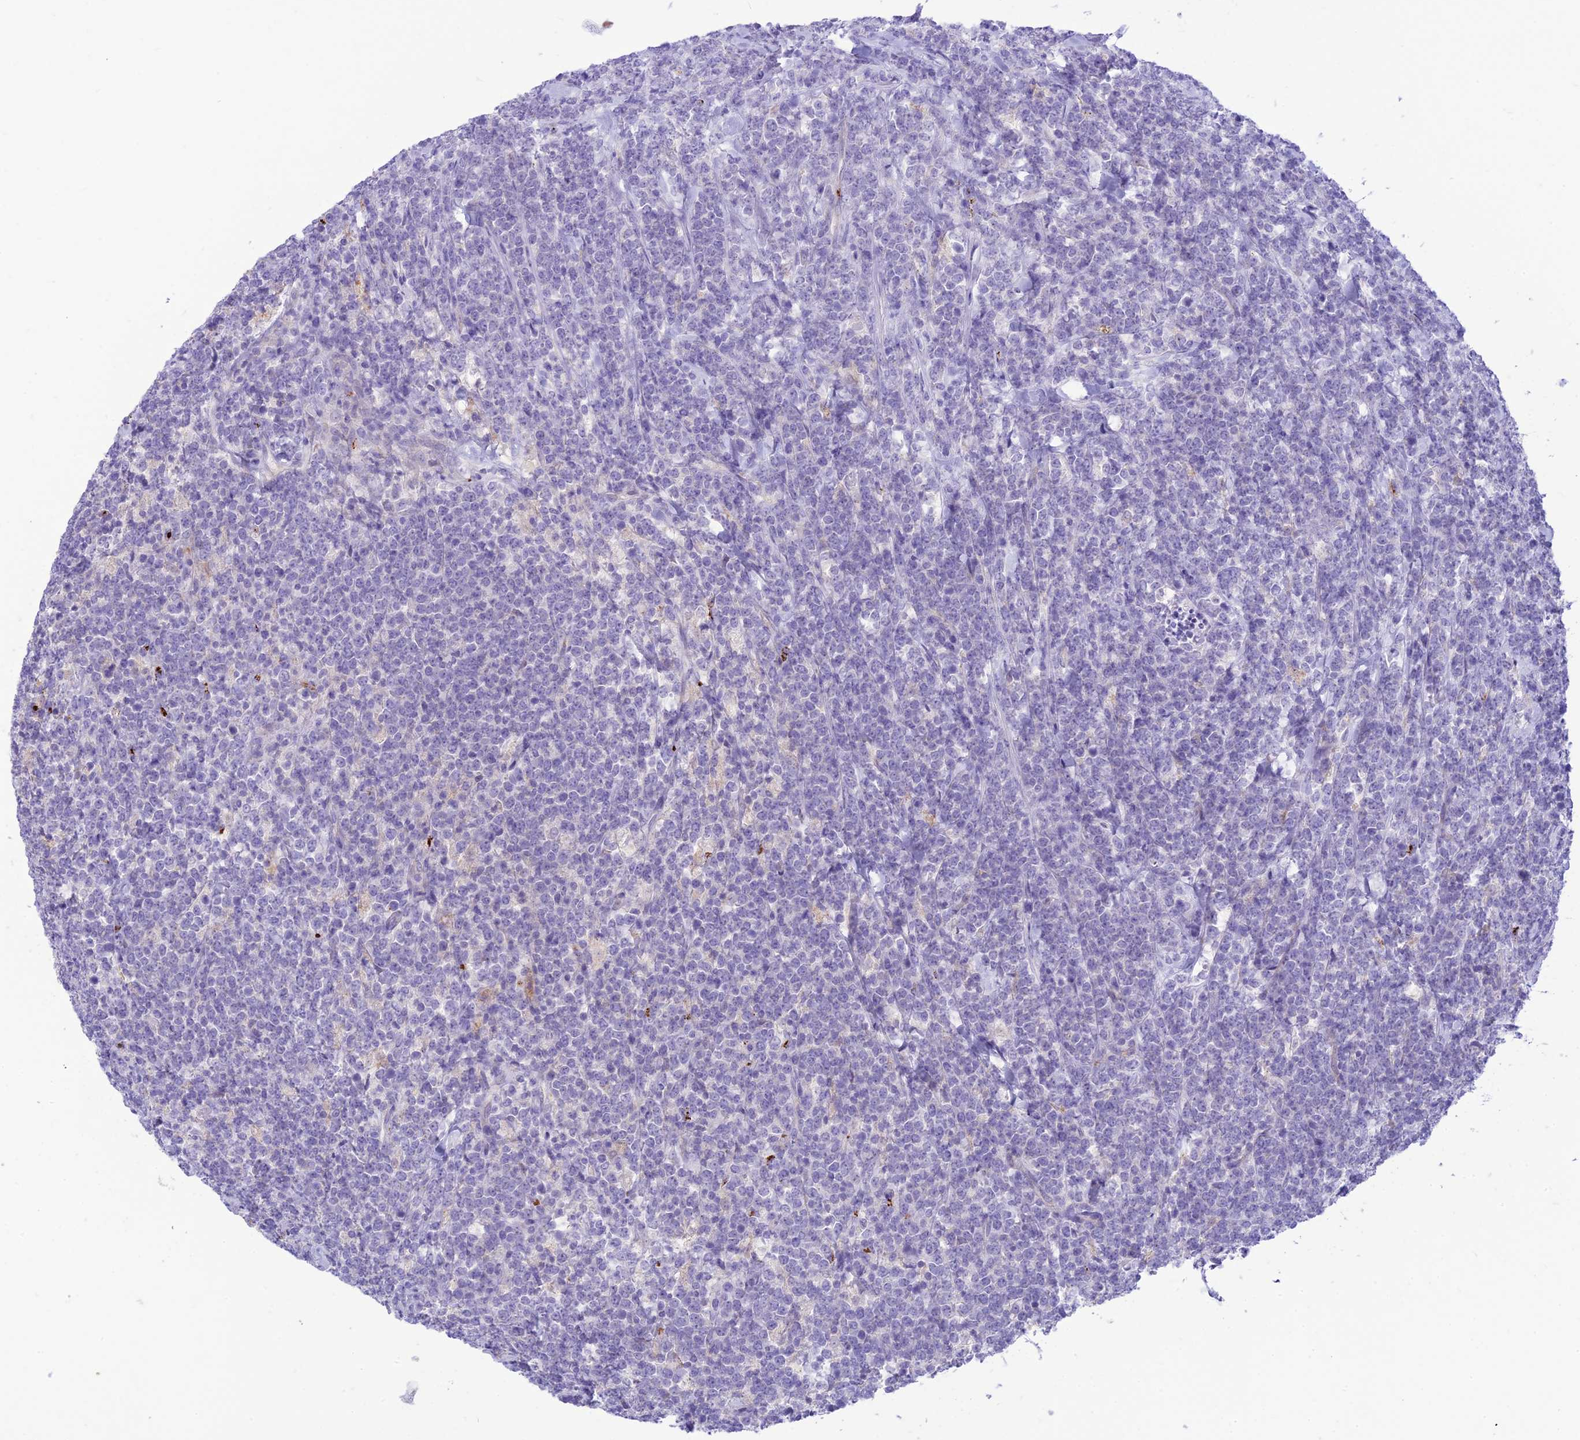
{"staining": {"intensity": "negative", "quantity": "none", "location": "none"}, "tissue": "lymphoma", "cell_type": "Tumor cells", "image_type": "cancer", "snomed": [{"axis": "morphology", "description": "Malignant lymphoma, non-Hodgkin's type, High grade"}, {"axis": "topography", "description": "Small intestine"}], "caption": "An image of lymphoma stained for a protein exhibits no brown staining in tumor cells.", "gene": "DHDH", "patient": {"sex": "male", "age": 8}}